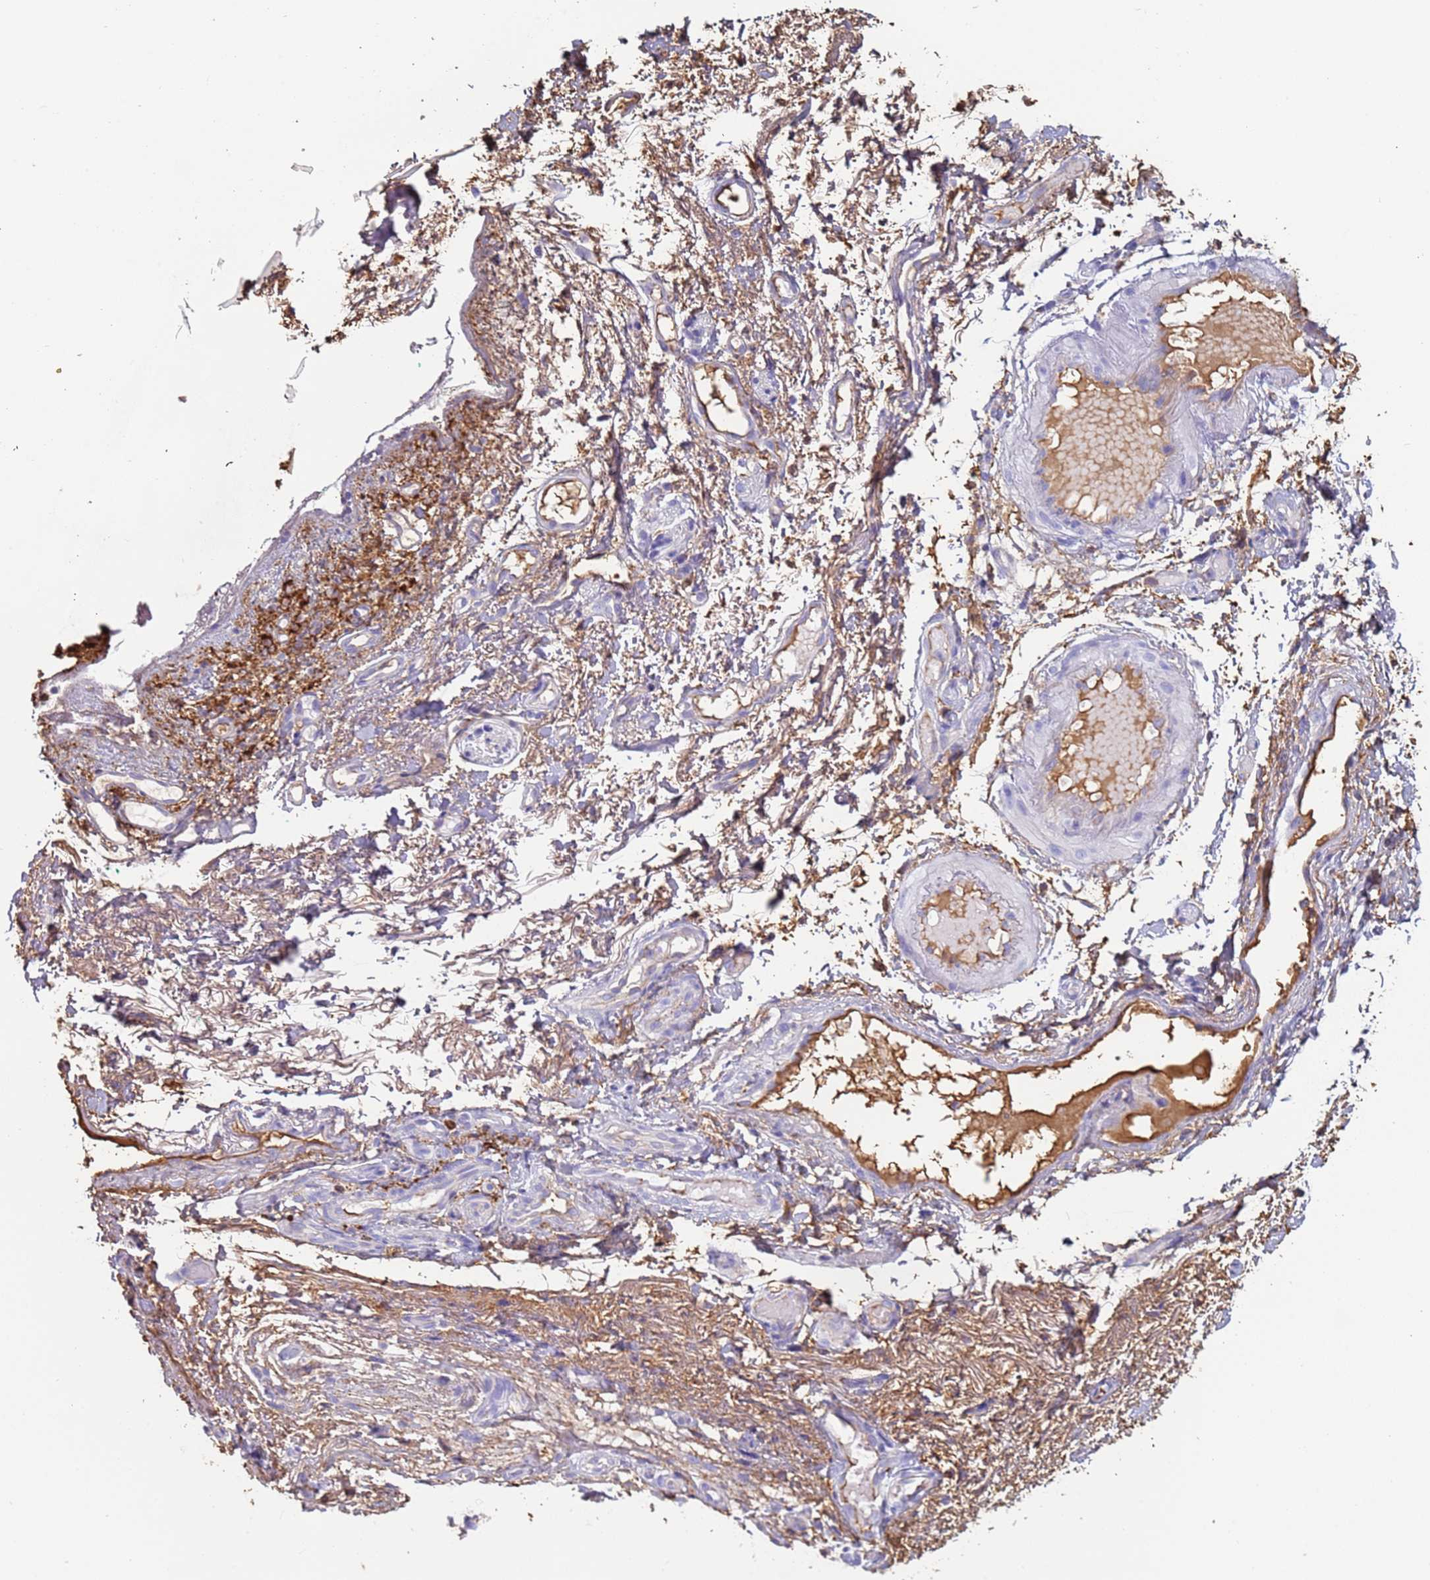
{"staining": {"intensity": "moderate", "quantity": "25%-75%", "location": "cytoplasmic/membranous"}, "tissue": "adipose tissue", "cell_type": "Adipocytes", "image_type": "normal", "snomed": [{"axis": "morphology", "description": "Normal tissue, NOS"}, {"axis": "morphology", "description": "Basal cell carcinoma"}, {"axis": "topography", "description": "Cartilage tissue"}, {"axis": "topography", "description": "Nasopharynx"}, {"axis": "topography", "description": "Oral tissue"}], "caption": "An image of human adipose tissue stained for a protein displays moderate cytoplasmic/membranous brown staining in adipocytes.", "gene": "CYSLTR2", "patient": {"sex": "female", "age": 77}}